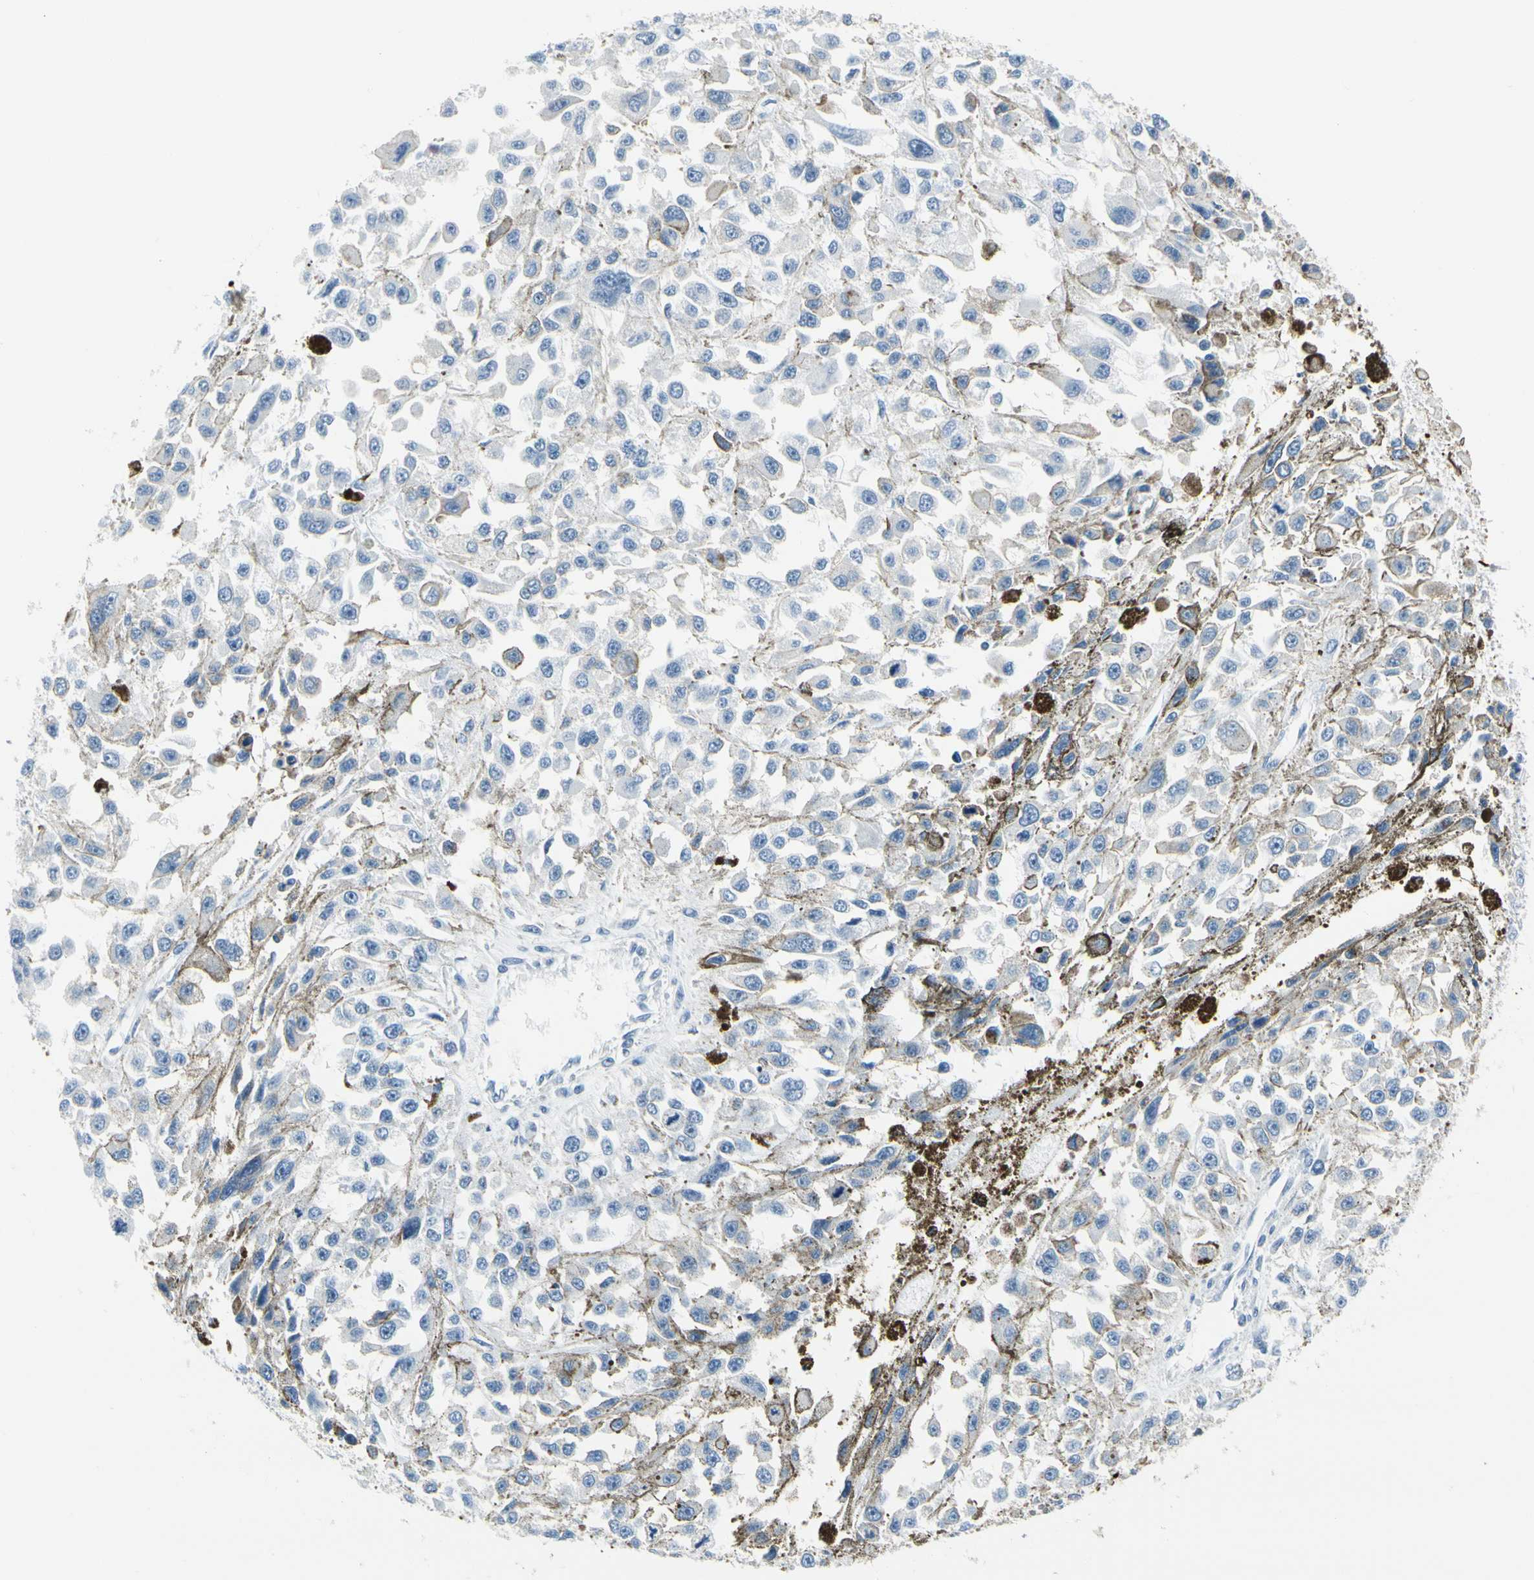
{"staining": {"intensity": "negative", "quantity": "none", "location": "none"}, "tissue": "melanoma", "cell_type": "Tumor cells", "image_type": "cancer", "snomed": [{"axis": "morphology", "description": "Malignant melanoma, Metastatic site"}, {"axis": "topography", "description": "Lymph node"}], "caption": "Tumor cells are negative for brown protein staining in melanoma.", "gene": "MUC5B", "patient": {"sex": "male", "age": 59}}